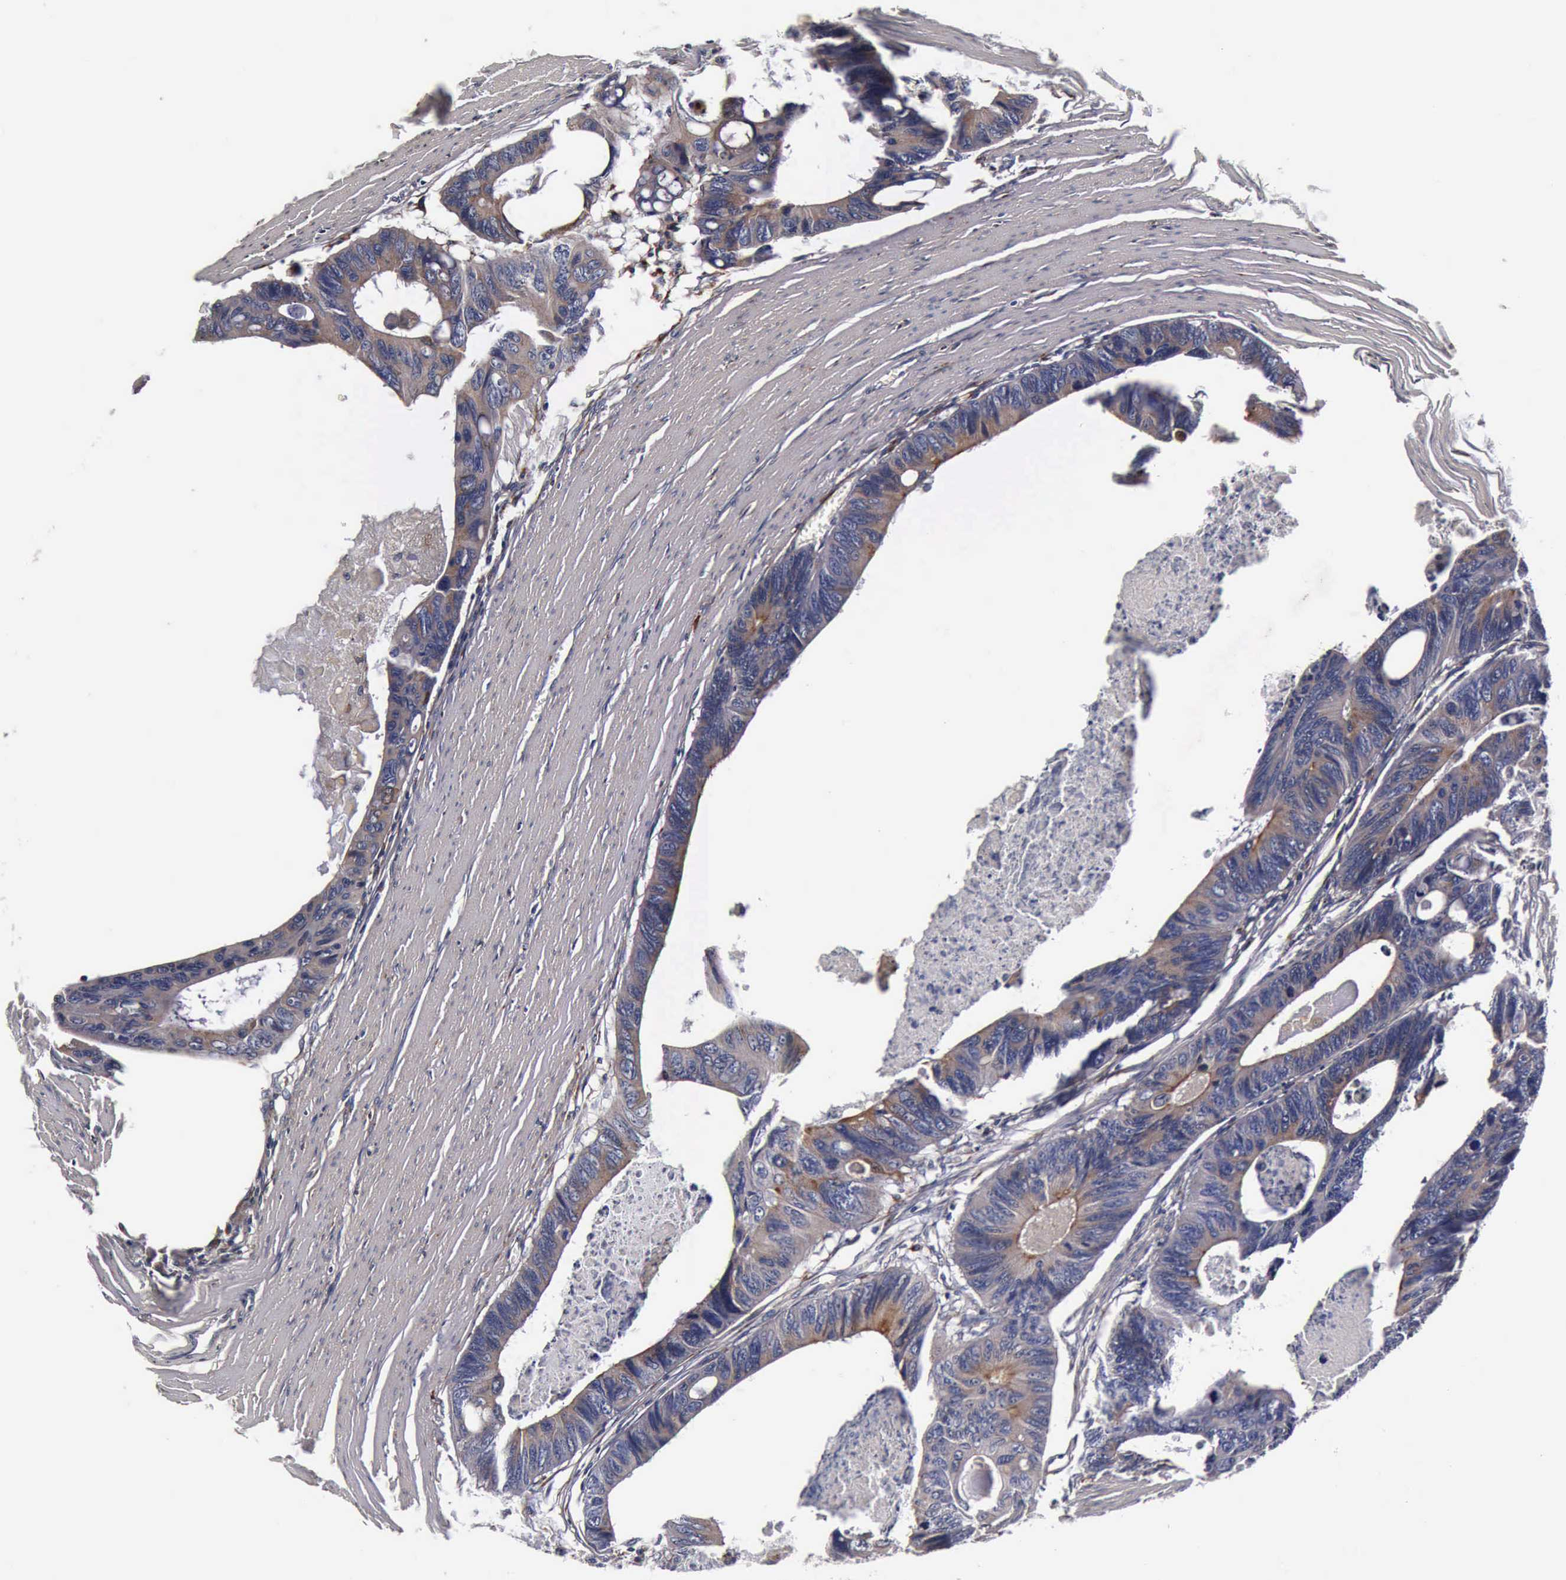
{"staining": {"intensity": "moderate", "quantity": ">75%", "location": "cytoplasmic/membranous"}, "tissue": "colorectal cancer", "cell_type": "Tumor cells", "image_type": "cancer", "snomed": [{"axis": "morphology", "description": "Adenocarcinoma, NOS"}, {"axis": "topography", "description": "Colon"}], "caption": "This is a histology image of IHC staining of colorectal adenocarcinoma, which shows moderate staining in the cytoplasmic/membranous of tumor cells.", "gene": "CST3", "patient": {"sex": "female", "age": 55}}